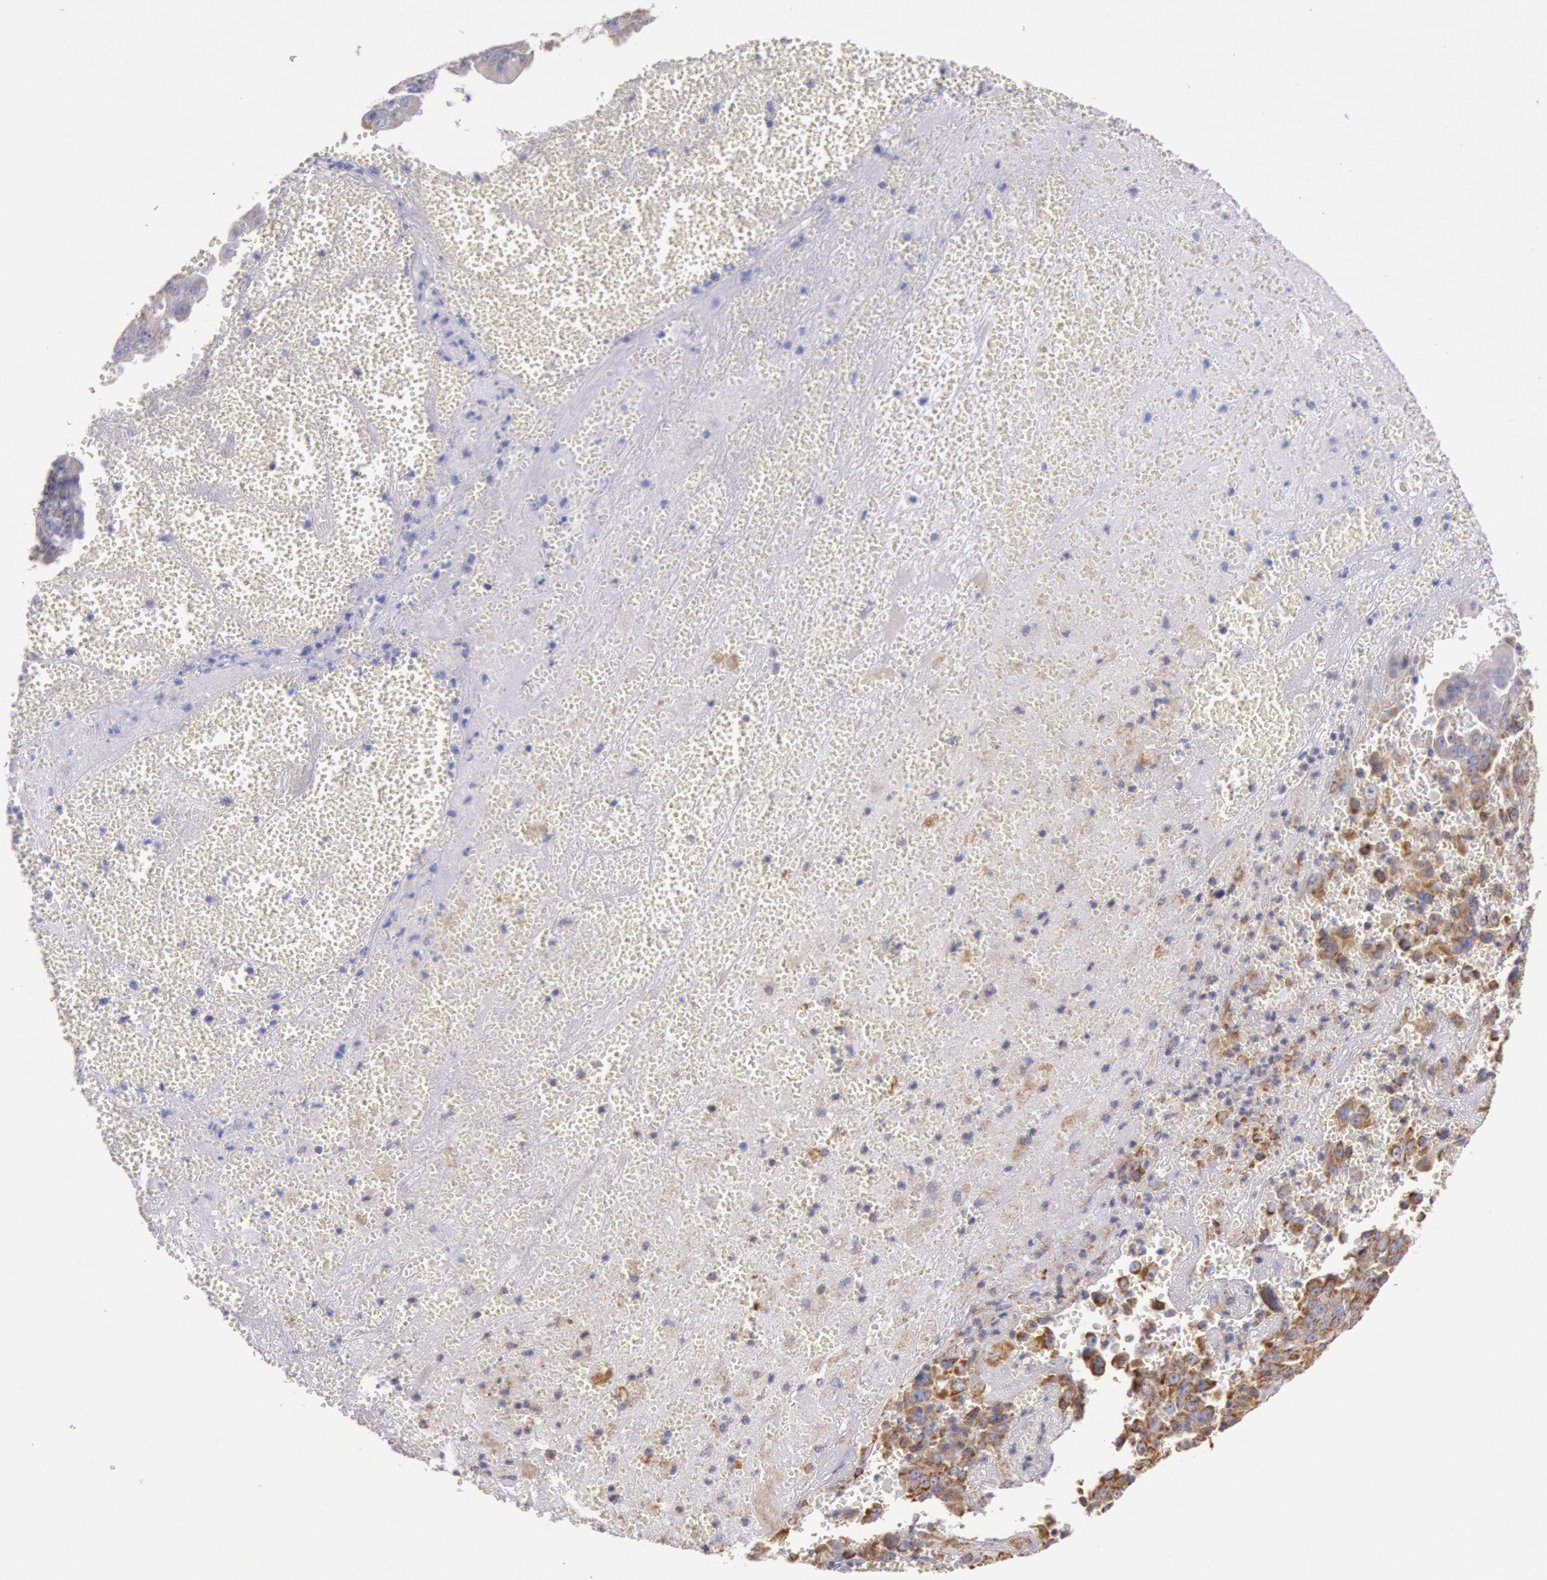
{"staining": {"intensity": "moderate", "quantity": "<25%", "location": "cytoplasmic/membranous"}, "tissue": "liver cancer", "cell_type": "Tumor cells", "image_type": "cancer", "snomed": [{"axis": "morphology", "description": "Cholangiocarcinoma"}, {"axis": "topography", "description": "Liver"}], "caption": "The image exhibits immunohistochemical staining of liver cancer (cholangiocarcinoma). There is moderate cytoplasmic/membranous staining is present in about <25% of tumor cells. The staining was performed using DAB, with brown indicating positive protein expression. Nuclei are stained blue with hematoxylin.", "gene": "CYC1", "patient": {"sex": "female", "age": 79}}